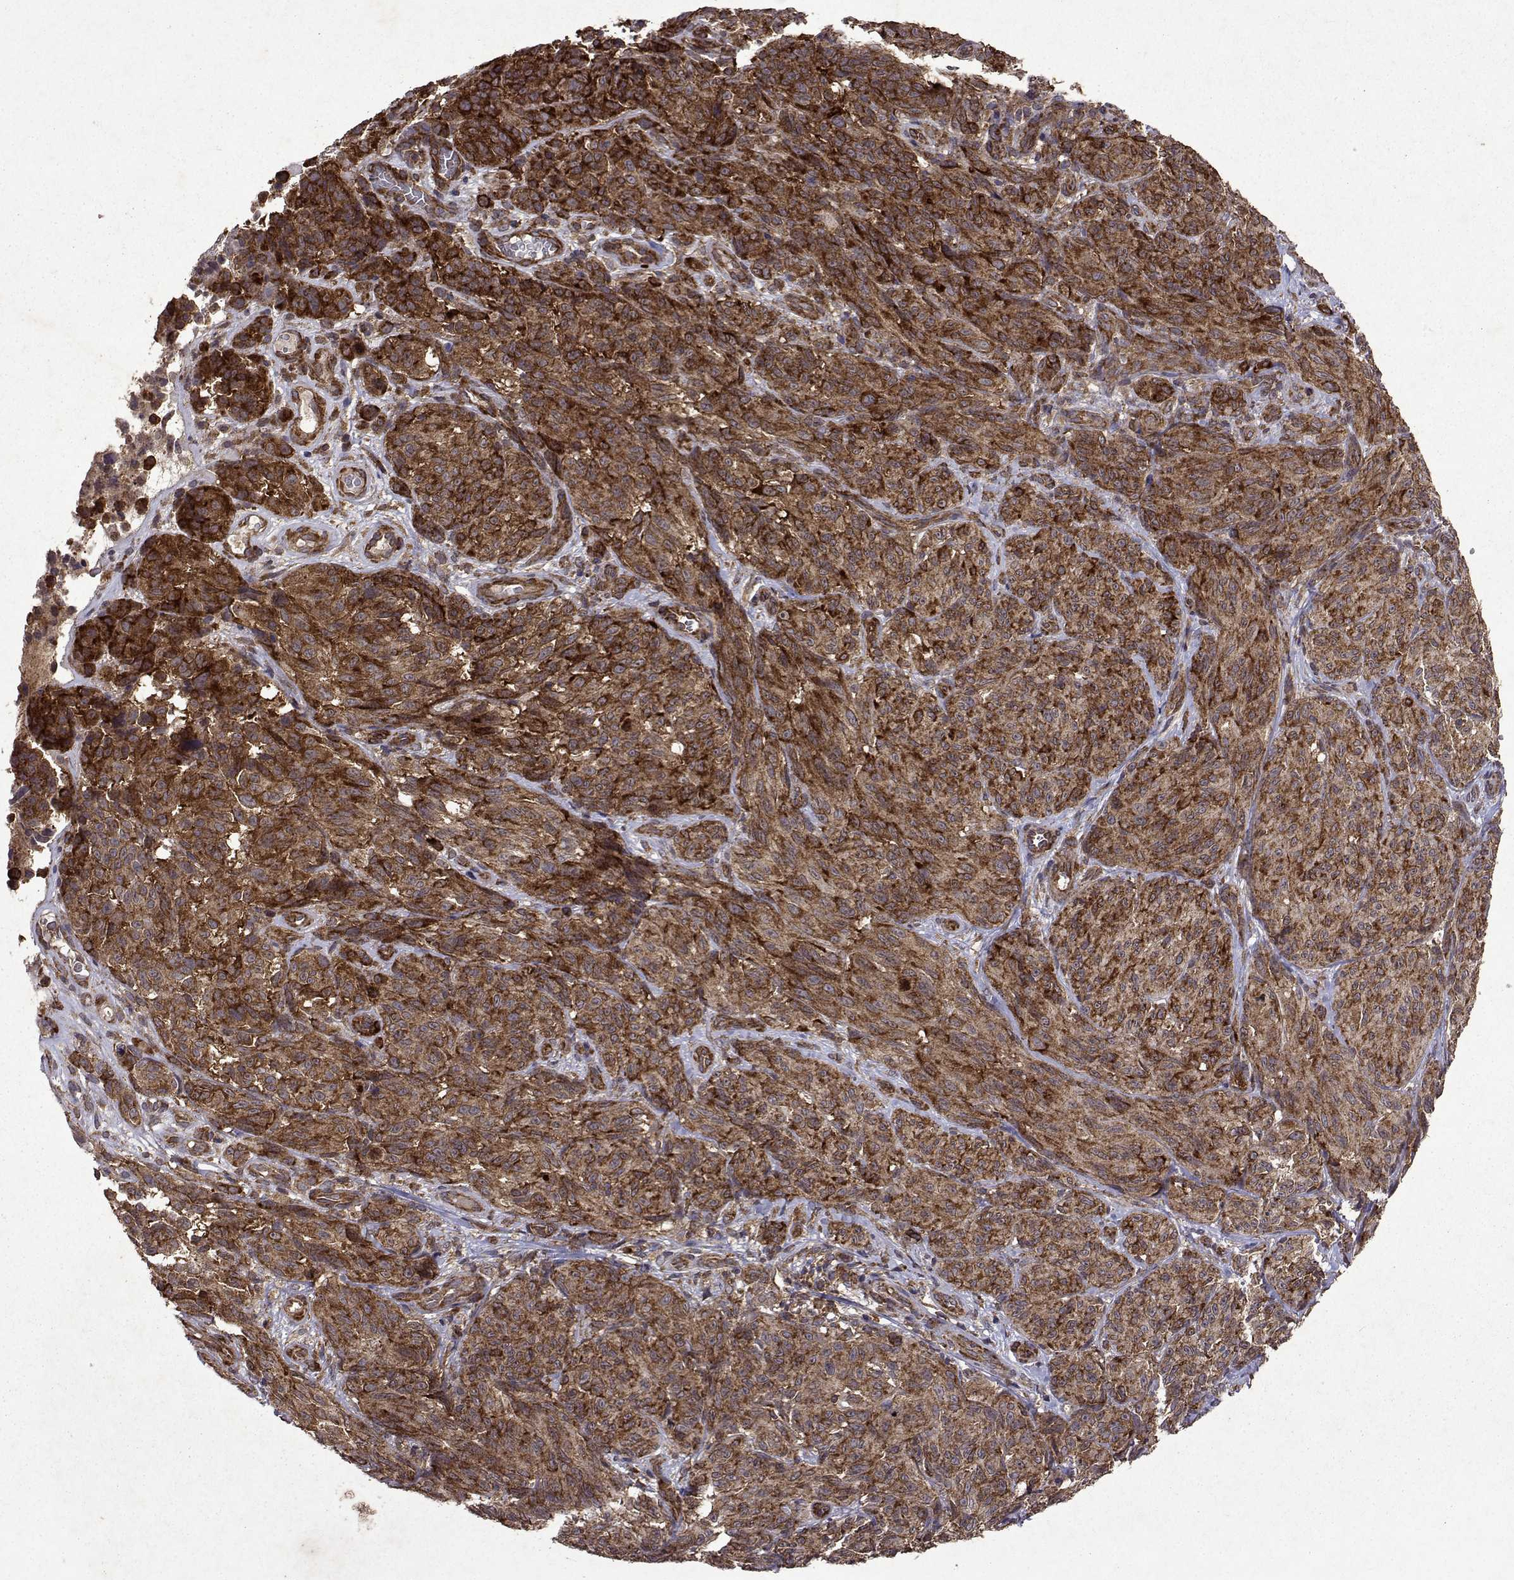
{"staining": {"intensity": "moderate", "quantity": ">75%", "location": "cytoplasmic/membranous"}, "tissue": "melanoma", "cell_type": "Tumor cells", "image_type": "cancer", "snomed": [{"axis": "morphology", "description": "Malignant melanoma, NOS"}, {"axis": "topography", "description": "Skin"}], "caption": "A histopathology image of human malignant melanoma stained for a protein displays moderate cytoplasmic/membranous brown staining in tumor cells.", "gene": "TARBP2", "patient": {"sex": "female", "age": 85}}